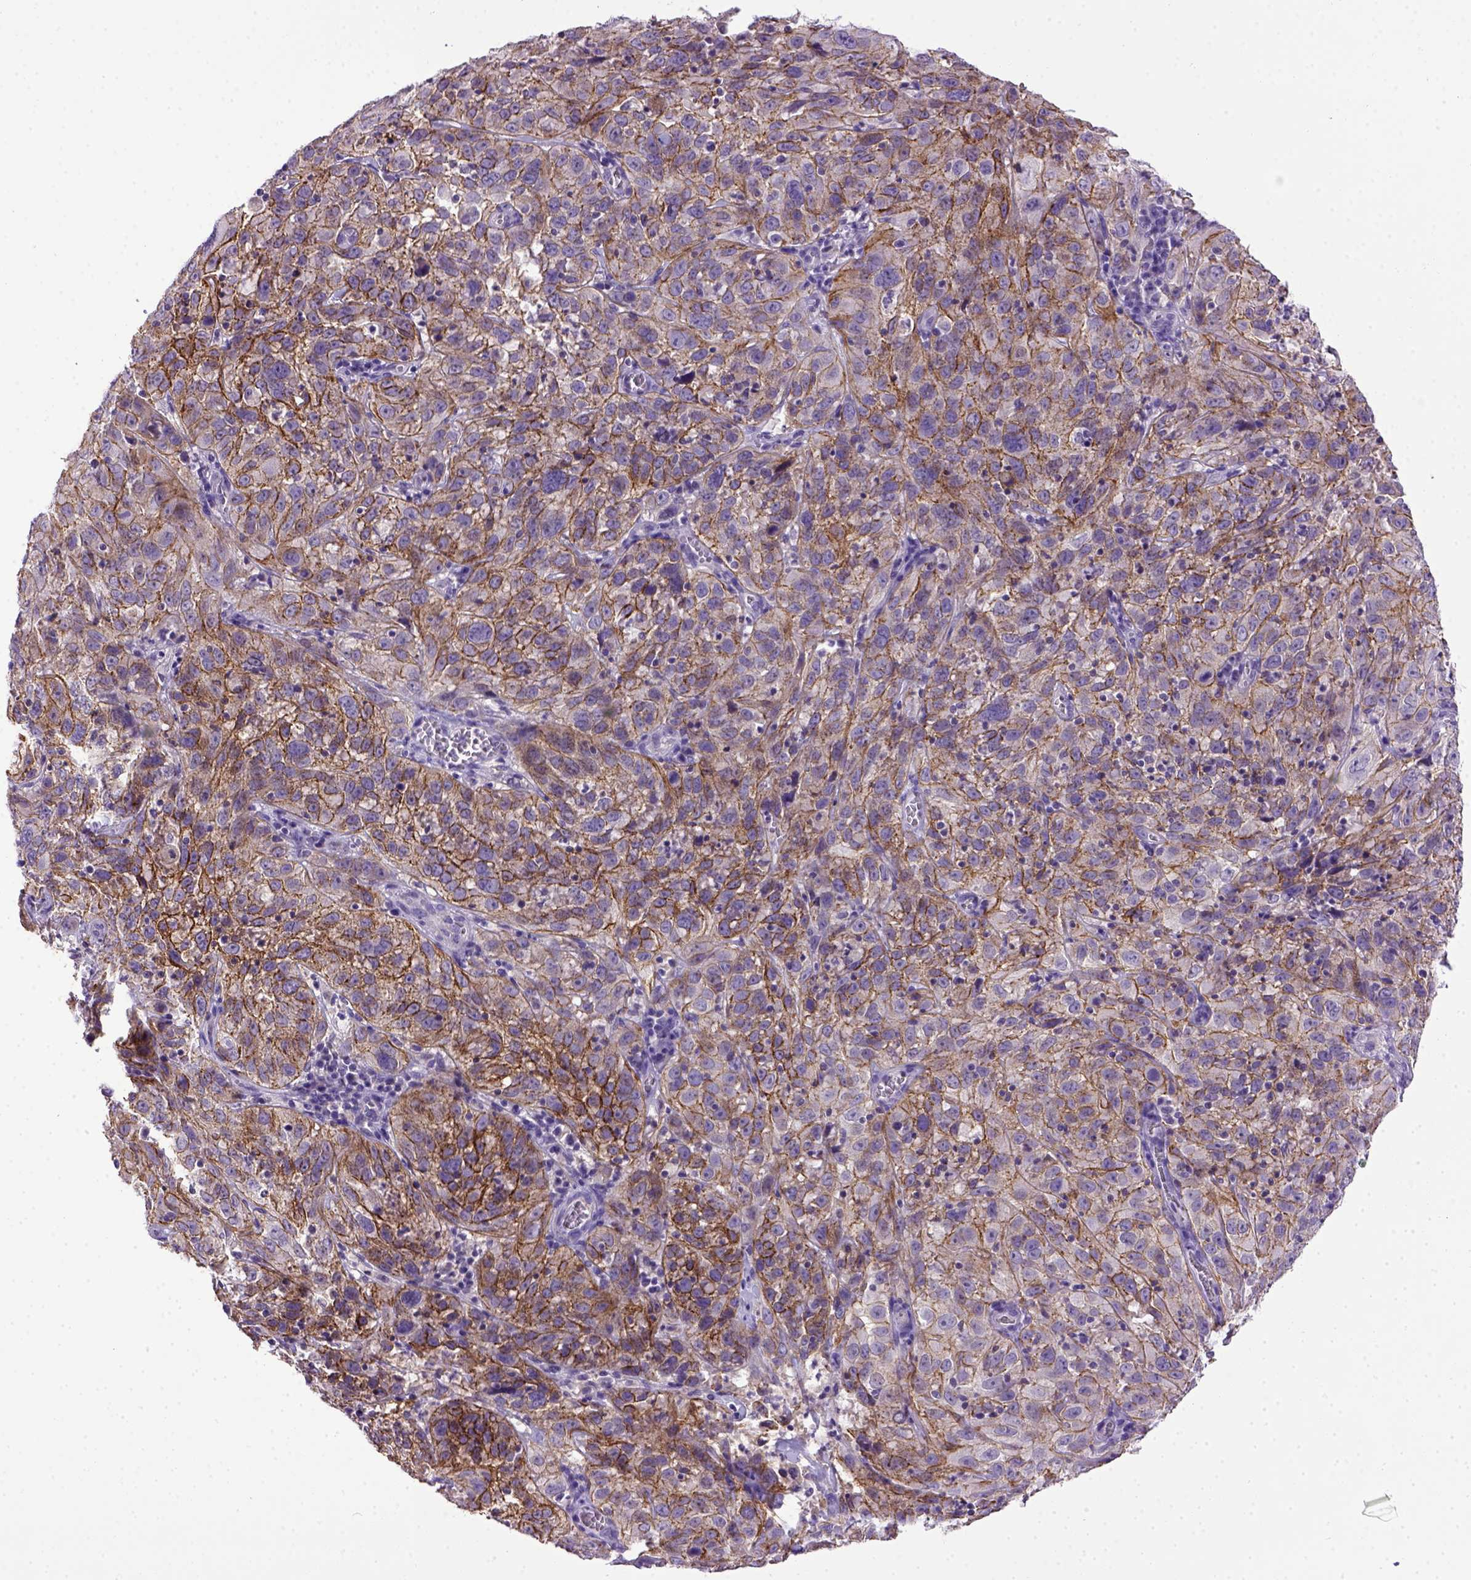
{"staining": {"intensity": "moderate", "quantity": ">75%", "location": "cytoplasmic/membranous"}, "tissue": "cervical cancer", "cell_type": "Tumor cells", "image_type": "cancer", "snomed": [{"axis": "morphology", "description": "Squamous cell carcinoma, NOS"}, {"axis": "topography", "description": "Cervix"}], "caption": "Squamous cell carcinoma (cervical) stained with immunohistochemistry (IHC) demonstrates moderate cytoplasmic/membranous positivity in approximately >75% of tumor cells.", "gene": "CDH1", "patient": {"sex": "female", "age": 32}}